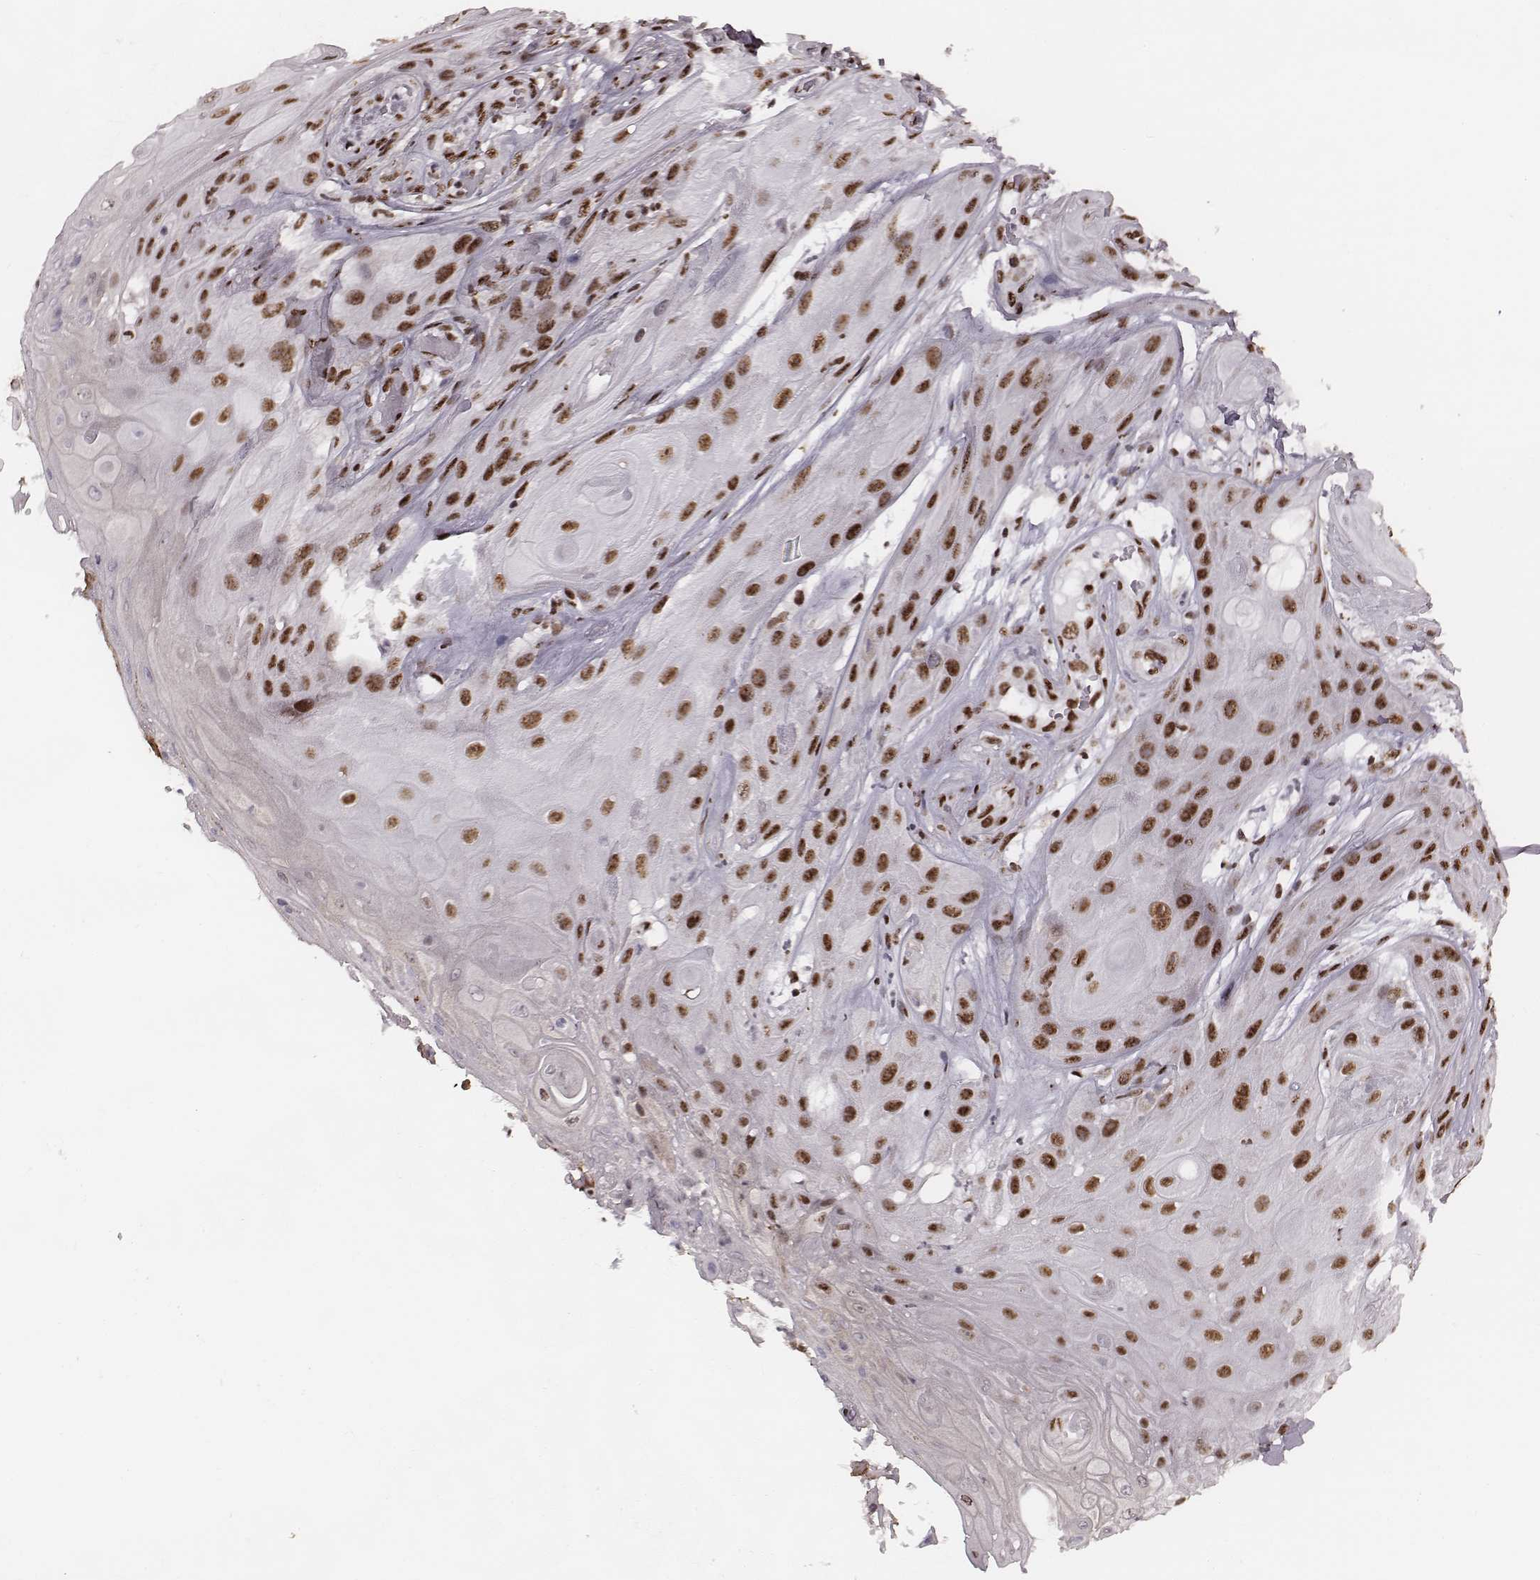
{"staining": {"intensity": "moderate", "quantity": ">75%", "location": "nuclear"}, "tissue": "skin cancer", "cell_type": "Tumor cells", "image_type": "cancer", "snomed": [{"axis": "morphology", "description": "Squamous cell carcinoma, NOS"}, {"axis": "topography", "description": "Skin"}], "caption": "Protein staining by immunohistochemistry (IHC) demonstrates moderate nuclear staining in approximately >75% of tumor cells in skin squamous cell carcinoma.", "gene": "LUC7L", "patient": {"sex": "male", "age": 62}}